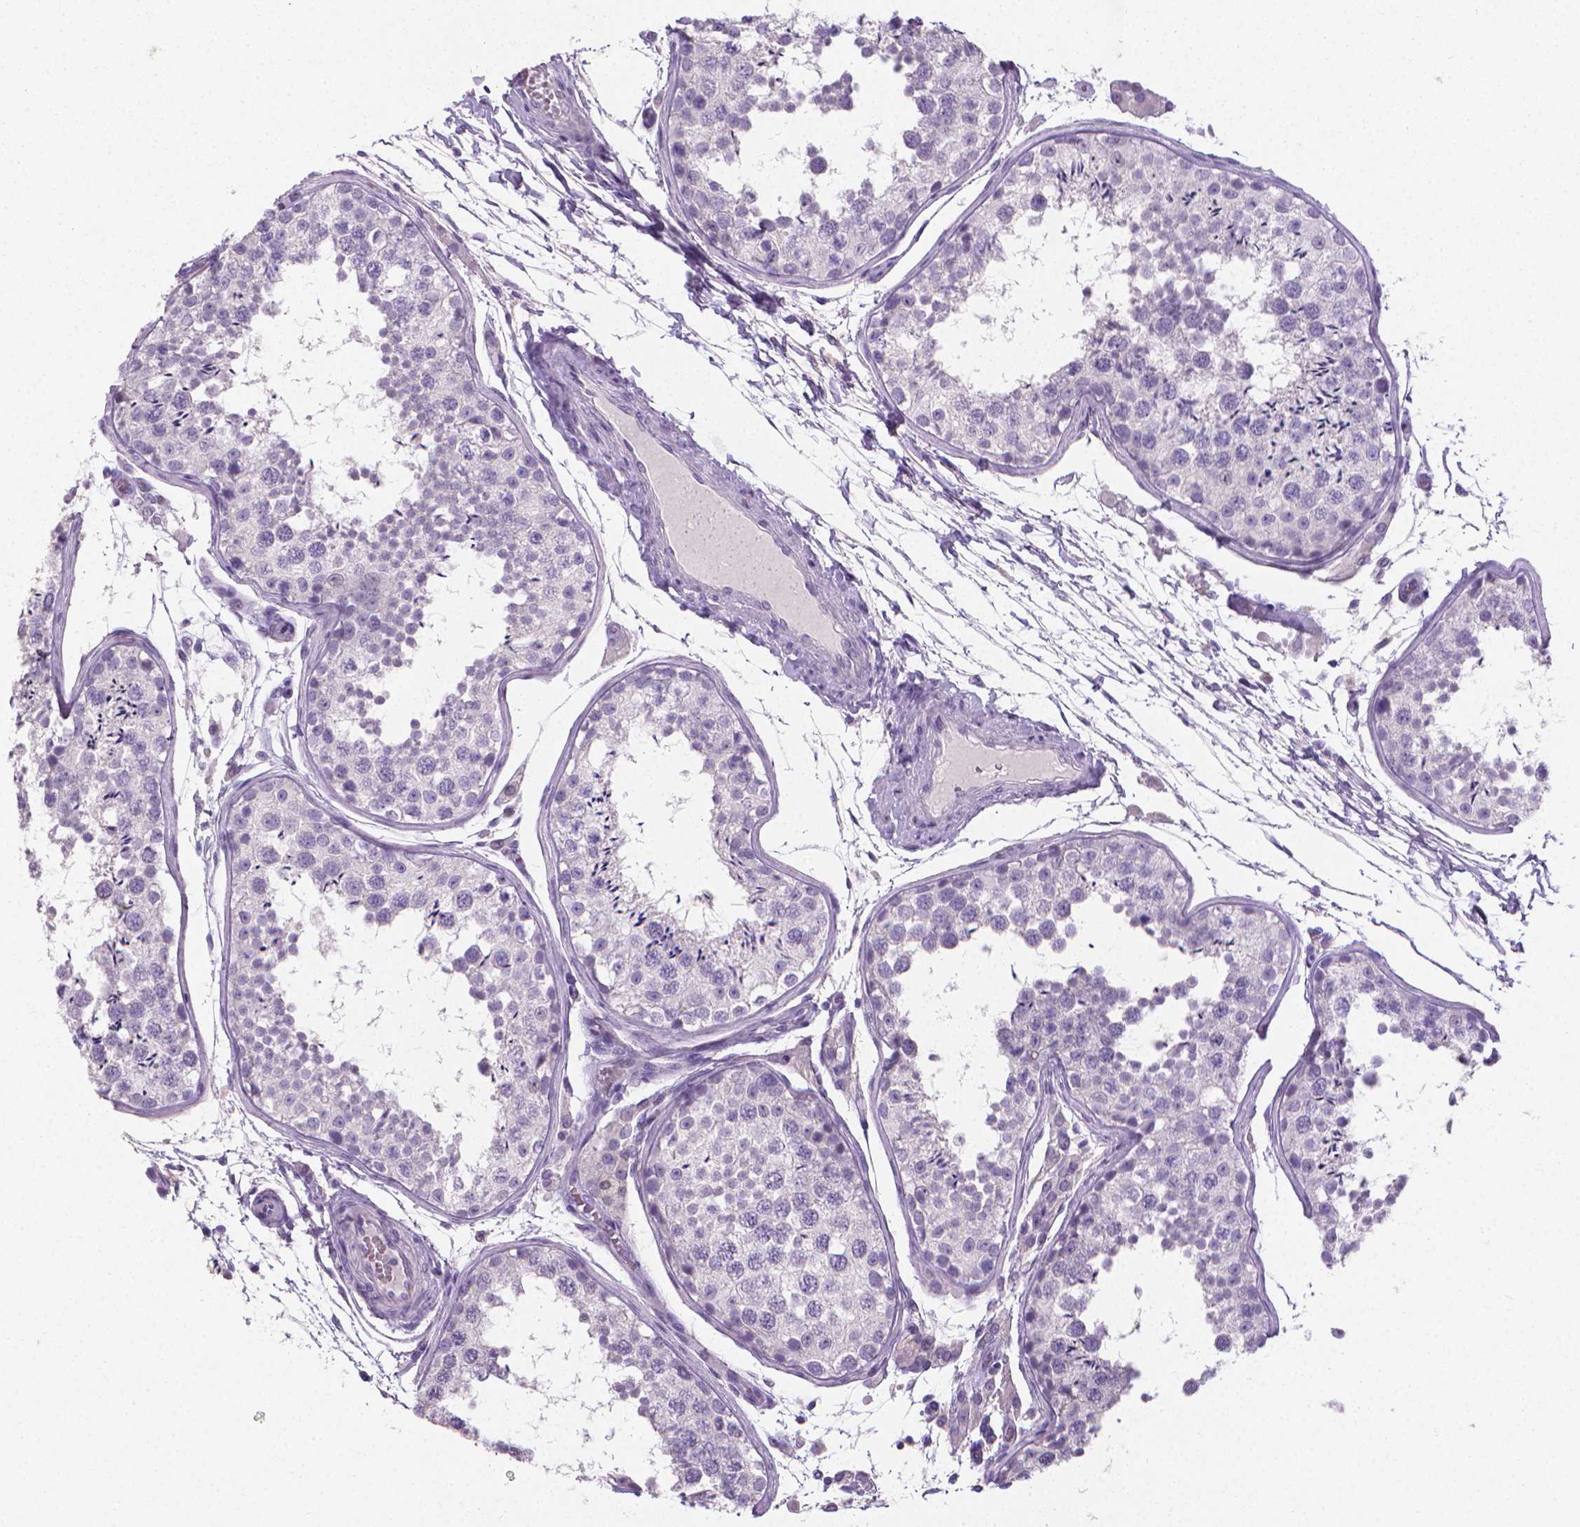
{"staining": {"intensity": "negative", "quantity": "none", "location": "none"}, "tissue": "testis", "cell_type": "Cells in seminiferous ducts", "image_type": "normal", "snomed": [{"axis": "morphology", "description": "Normal tissue, NOS"}, {"axis": "topography", "description": "Testis"}], "caption": "High power microscopy image of an IHC micrograph of unremarkable testis, revealing no significant expression in cells in seminiferous ducts.", "gene": "XPNPEP2", "patient": {"sex": "male", "age": 29}}